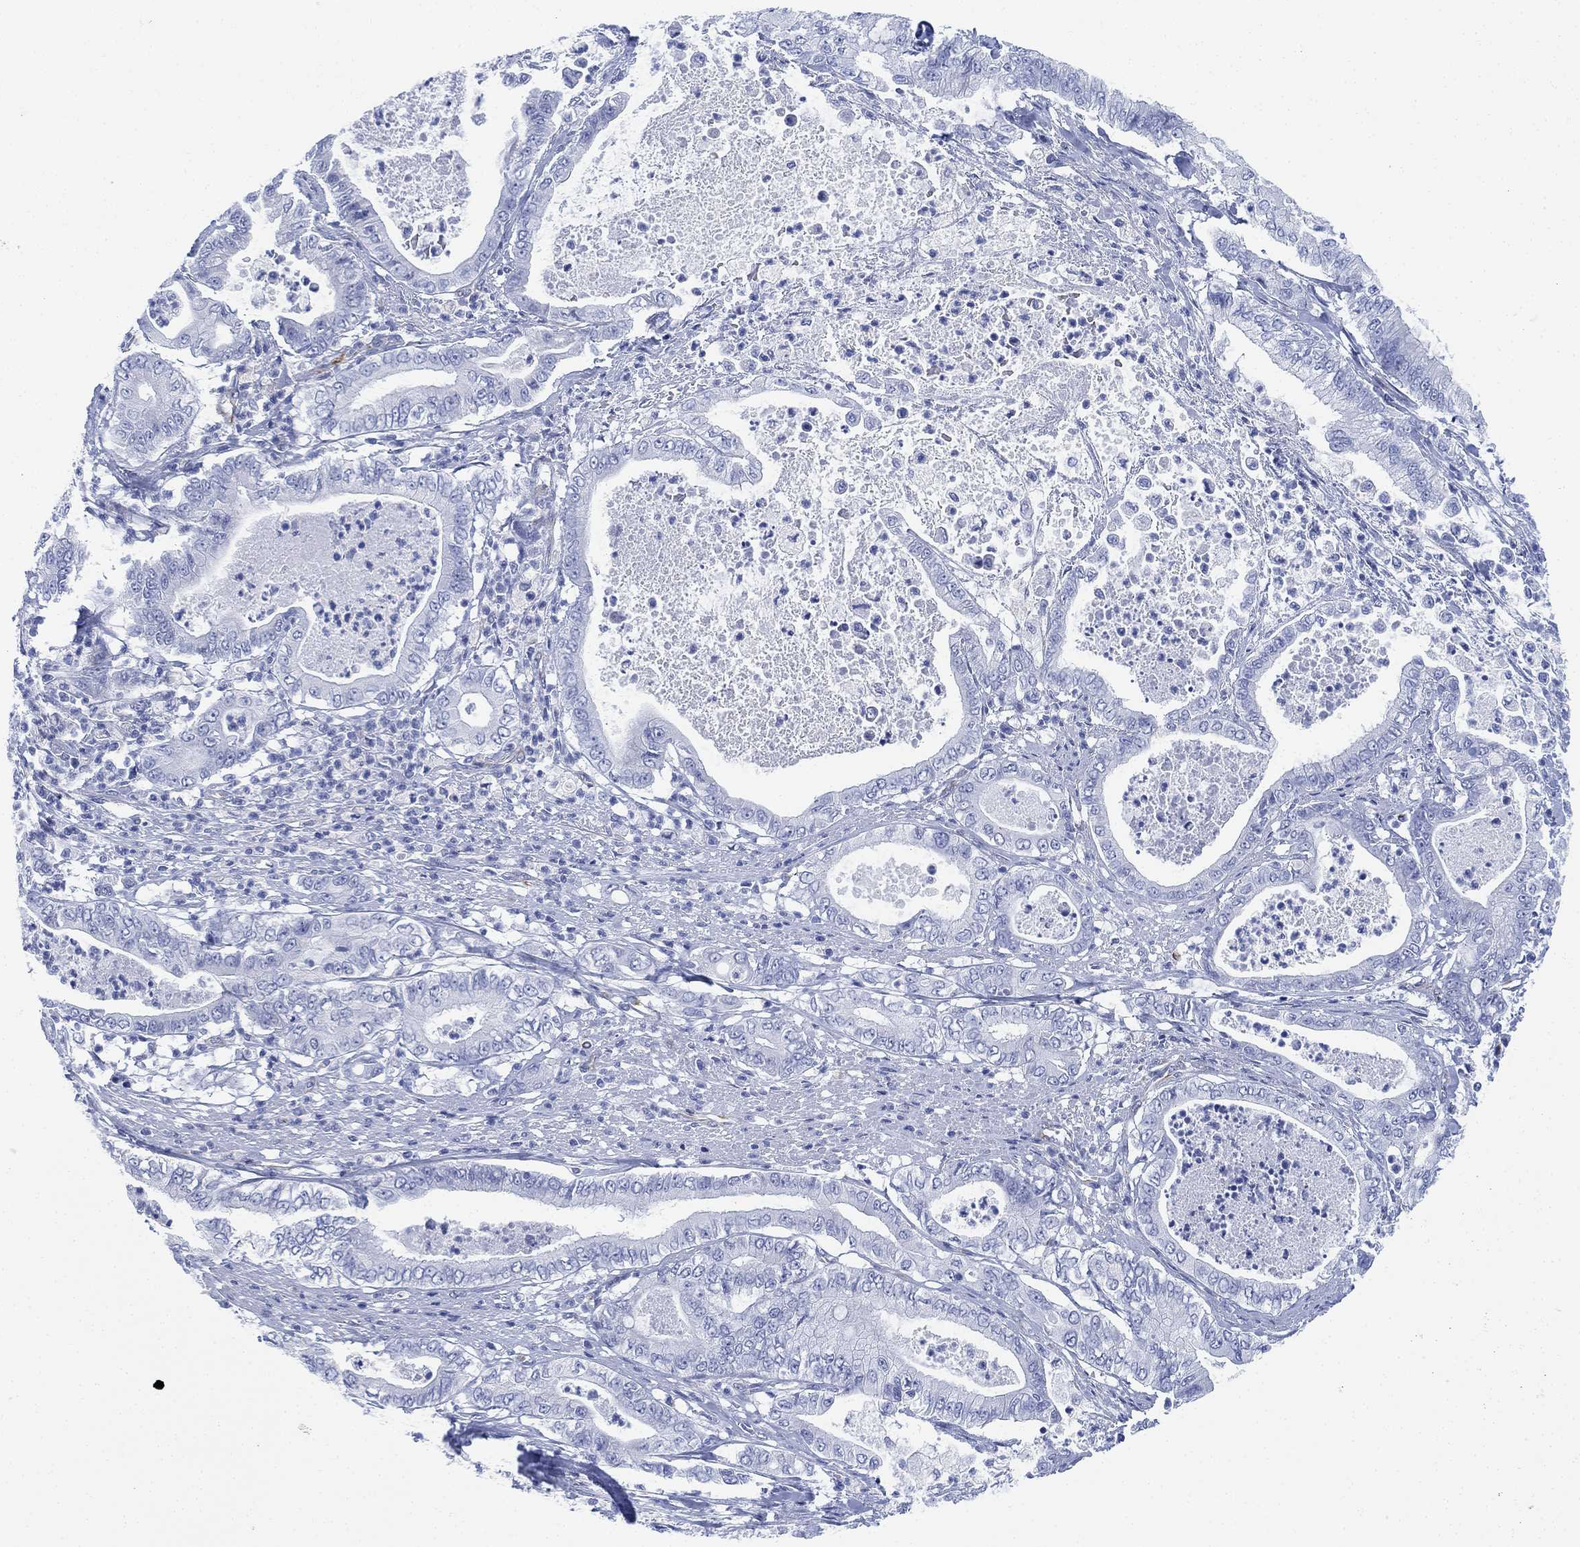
{"staining": {"intensity": "negative", "quantity": "none", "location": "none"}, "tissue": "pancreatic cancer", "cell_type": "Tumor cells", "image_type": "cancer", "snomed": [{"axis": "morphology", "description": "Adenocarcinoma, NOS"}, {"axis": "topography", "description": "Pancreas"}], "caption": "There is no significant positivity in tumor cells of pancreatic cancer (adenocarcinoma).", "gene": "PSKH2", "patient": {"sex": "male", "age": 71}}